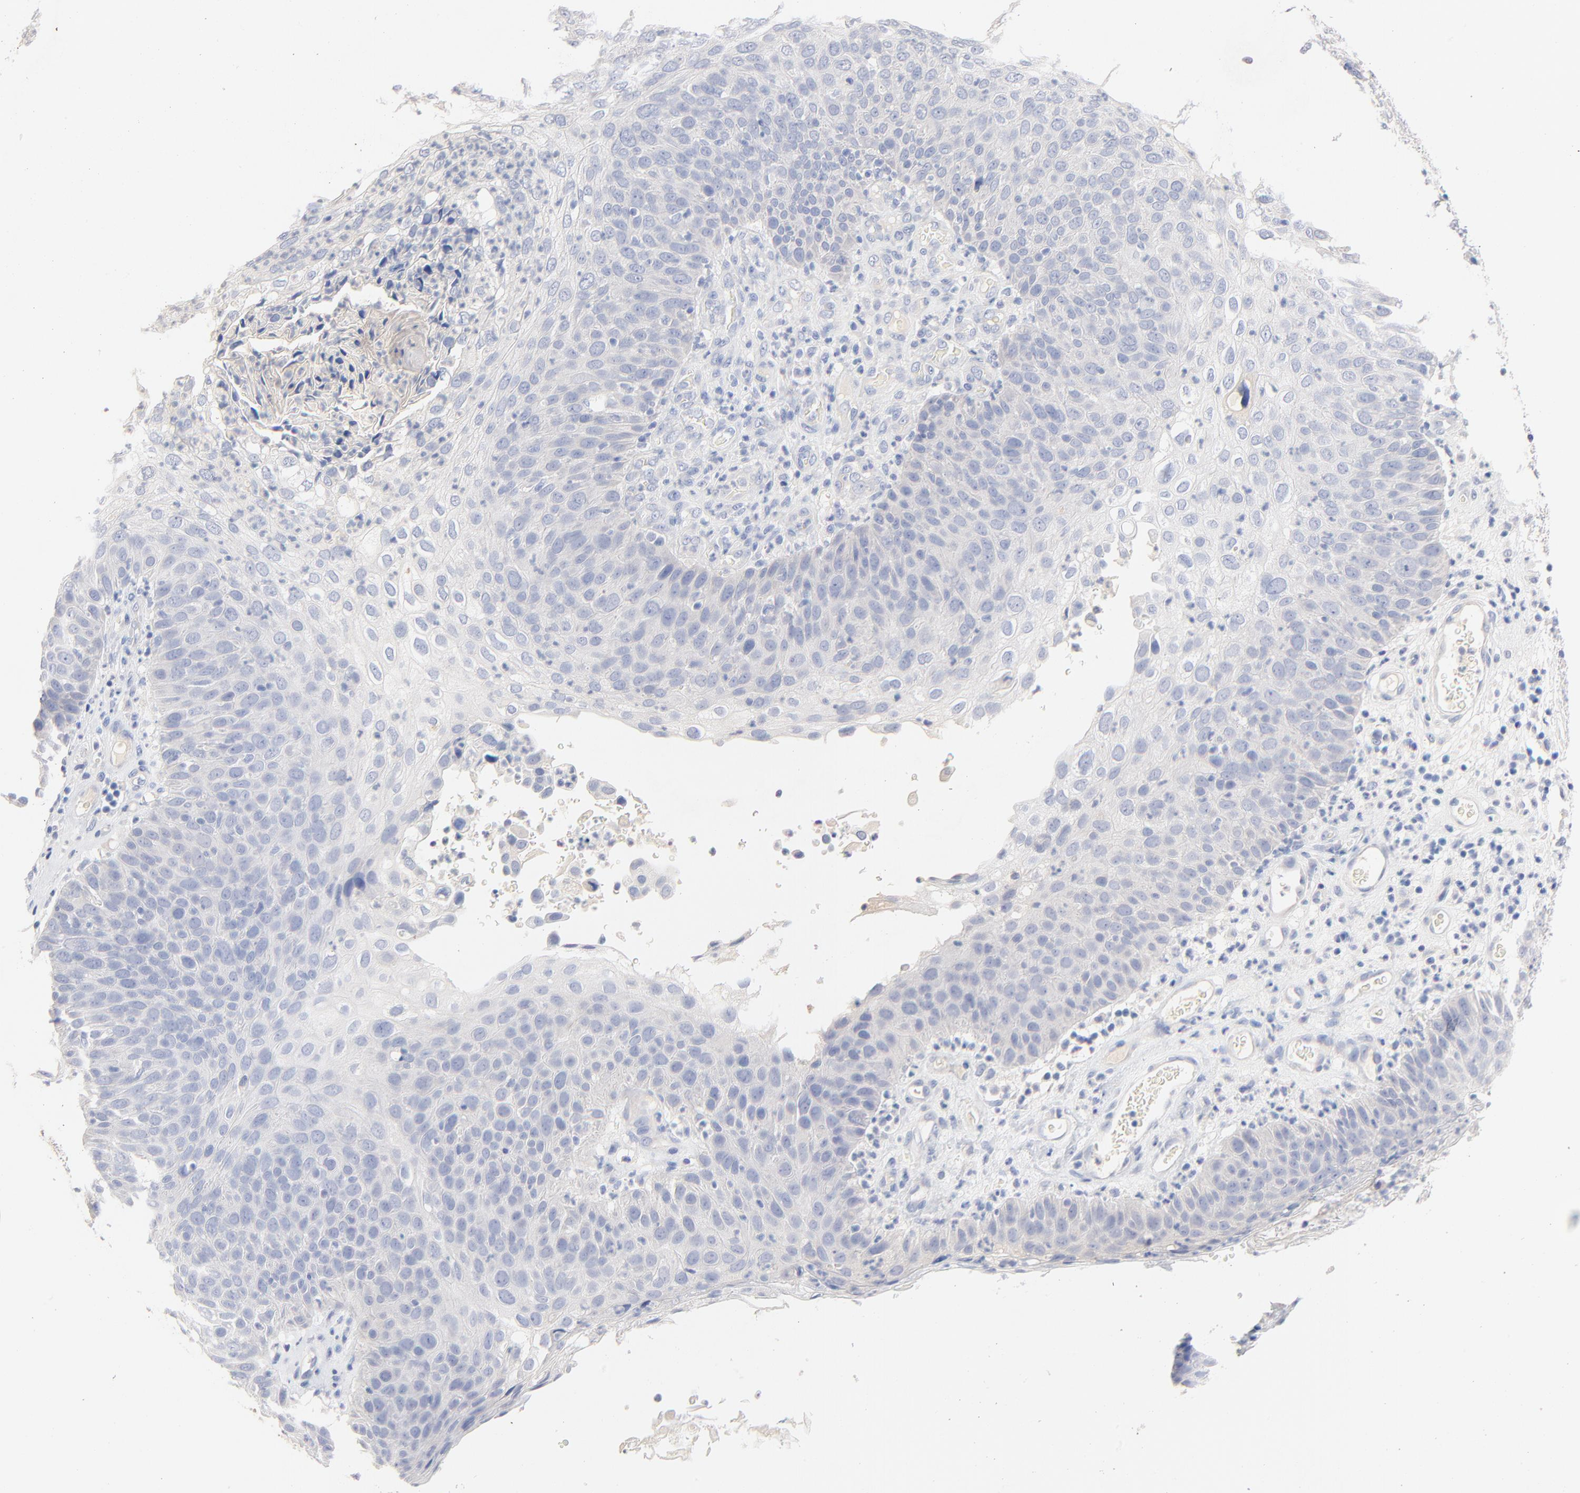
{"staining": {"intensity": "negative", "quantity": "none", "location": "none"}, "tissue": "skin cancer", "cell_type": "Tumor cells", "image_type": "cancer", "snomed": [{"axis": "morphology", "description": "Squamous cell carcinoma, NOS"}, {"axis": "topography", "description": "Skin"}], "caption": "Immunohistochemistry (IHC) histopathology image of skin squamous cell carcinoma stained for a protein (brown), which displays no expression in tumor cells.", "gene": "CPS1", "patient": {"sex": "male", "age": 87}}